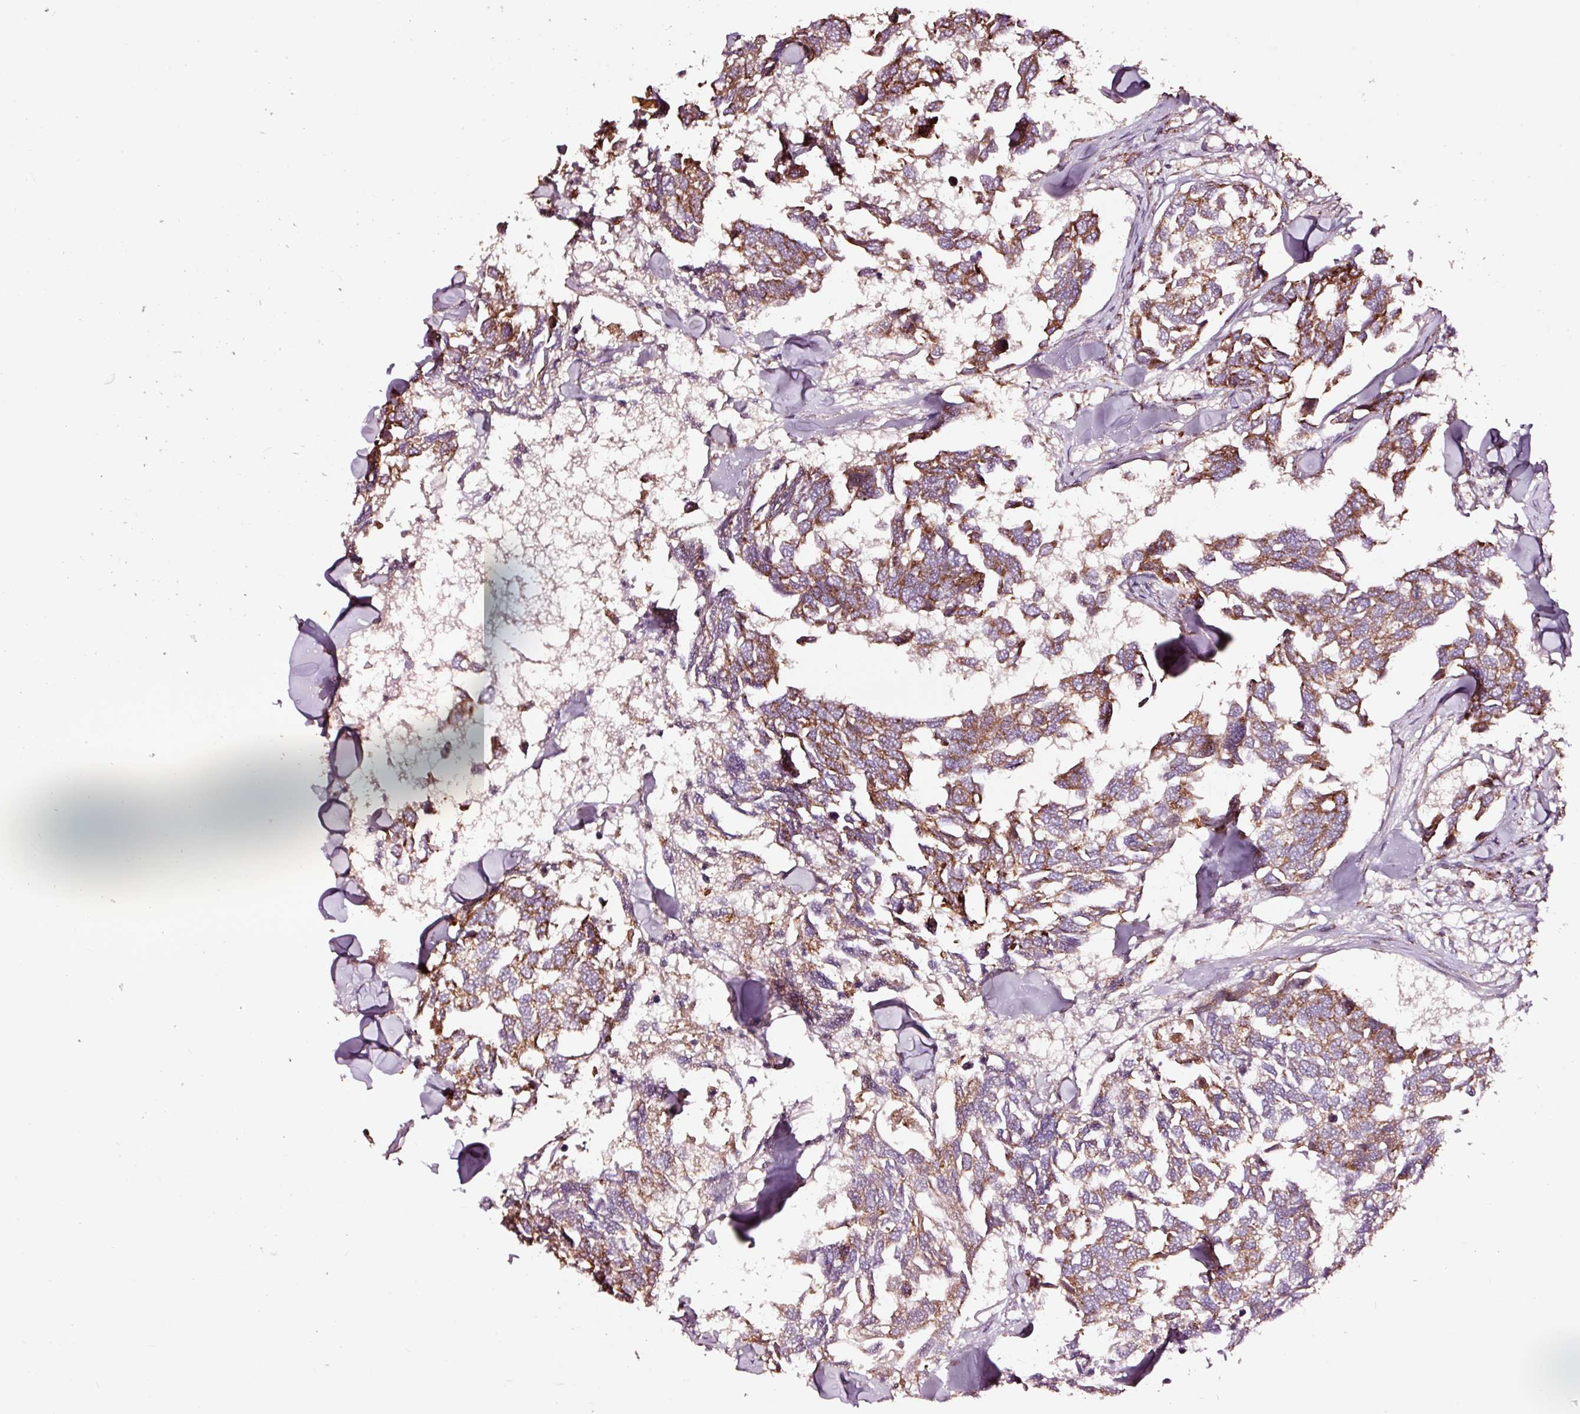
{"staining": {"intensity": "moderate", "quantity": ">75%", "location": "cytoplasmic/membranous"}, "tissue": "breast cancer", "cell_type": "Tumor cells", "image_type": "cancer", "snomed": [{"axis": "morphology", "description": "Duct carcinoma"}, {"axis": "topography", "description": "Breast"}], "caption": "This micrograph shows immunohistochemistry staining of breast invasive ductal carcinoma, with medium moderate cytoplasmic/membranous expression in about >75% of tumor cells.", "gene": "TPM1", "patient": {"sex": "female", "age": 83}}